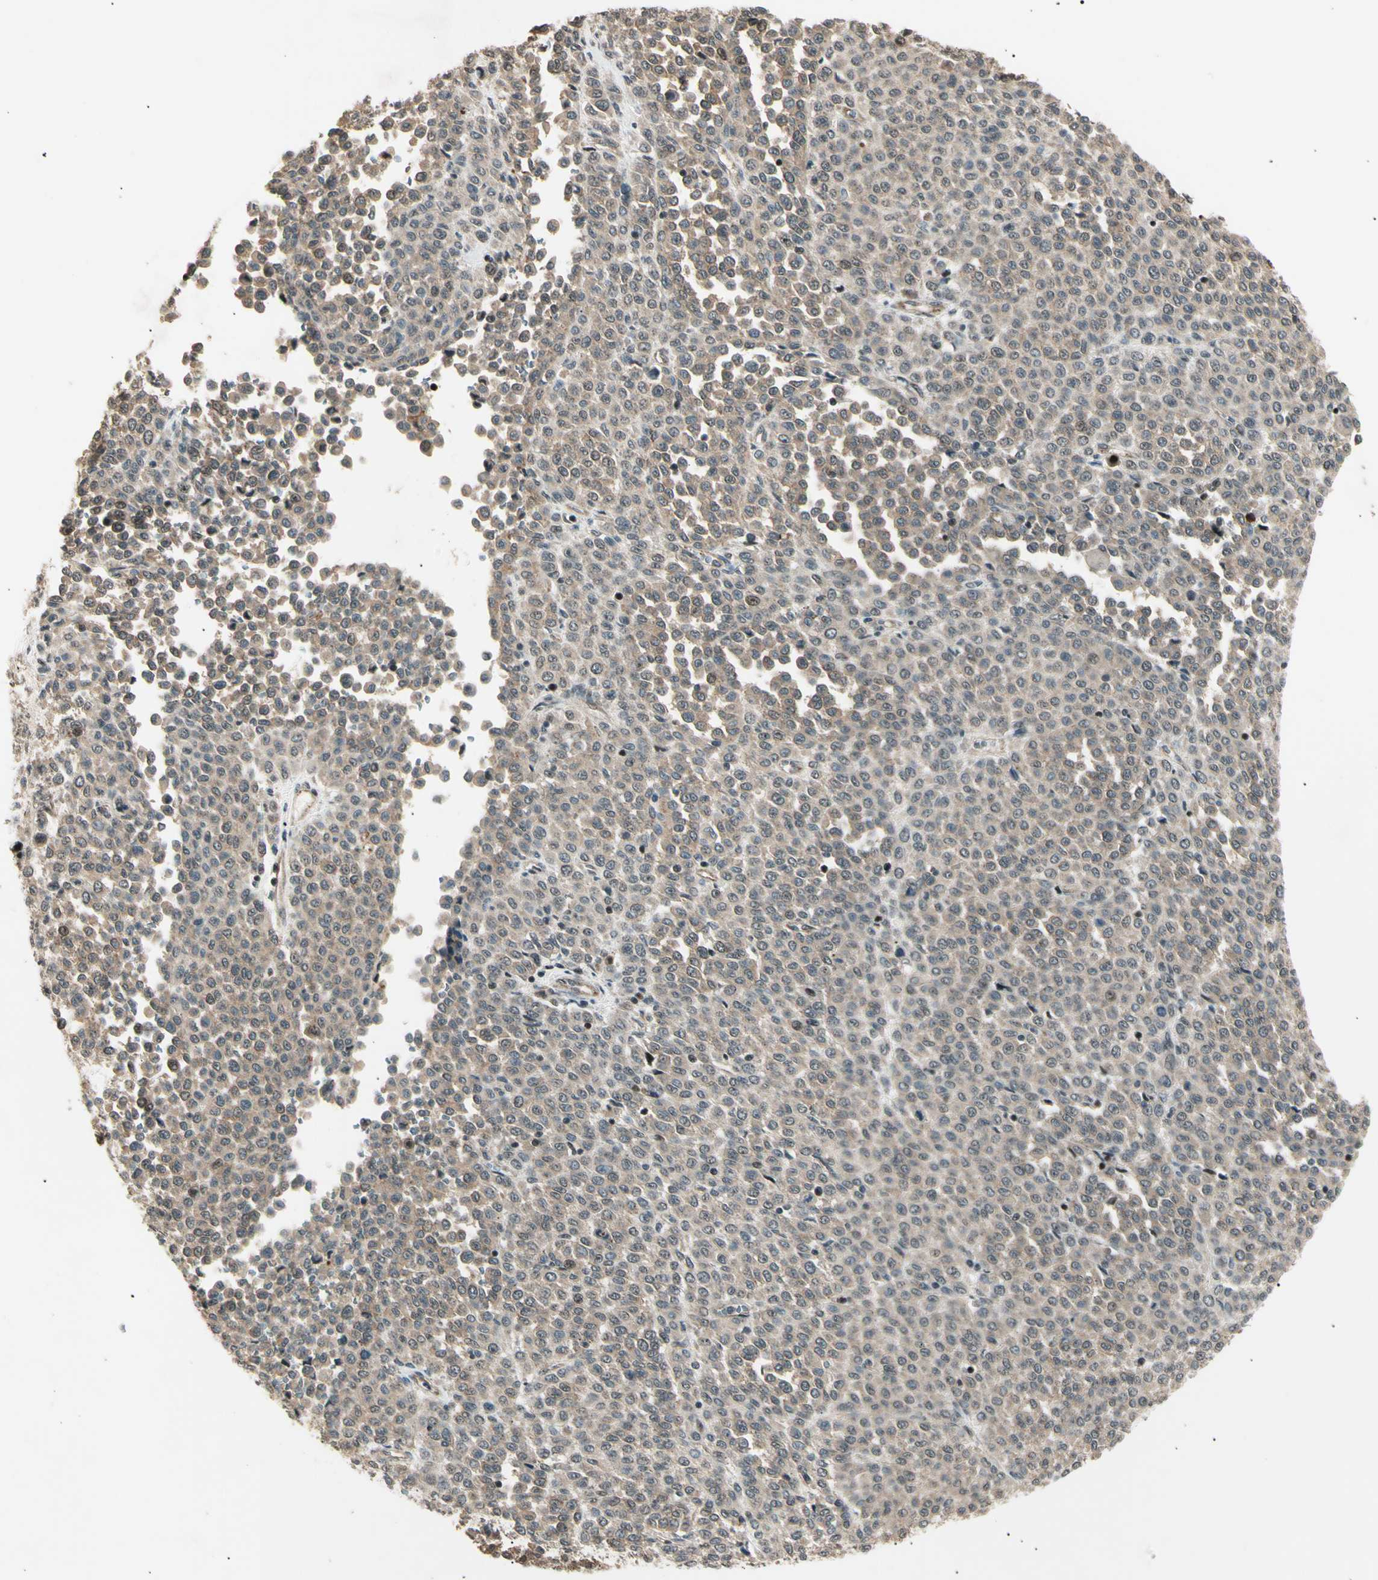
{"staining": {"intensity": "weak", "quantity": ">75%", "location": "cytoplasmic/membranous"}, "tissue": "melanoma", "cell_type": "Tumor cells", "image_type": "cancer", "snomed": [{"axis": "morphology", "description": "Malignant melanoma, Metastatic site"}, {"axis": "topography", "description": "Pancreas"}], "caption": "Brown immunohistochemical staining in melanoma shows weak cytoplasmic/membranous positivity in approximately >75% of tumor cells.", "gene": "NUAK2", "patient": {"sex": "female", "age": 30}}